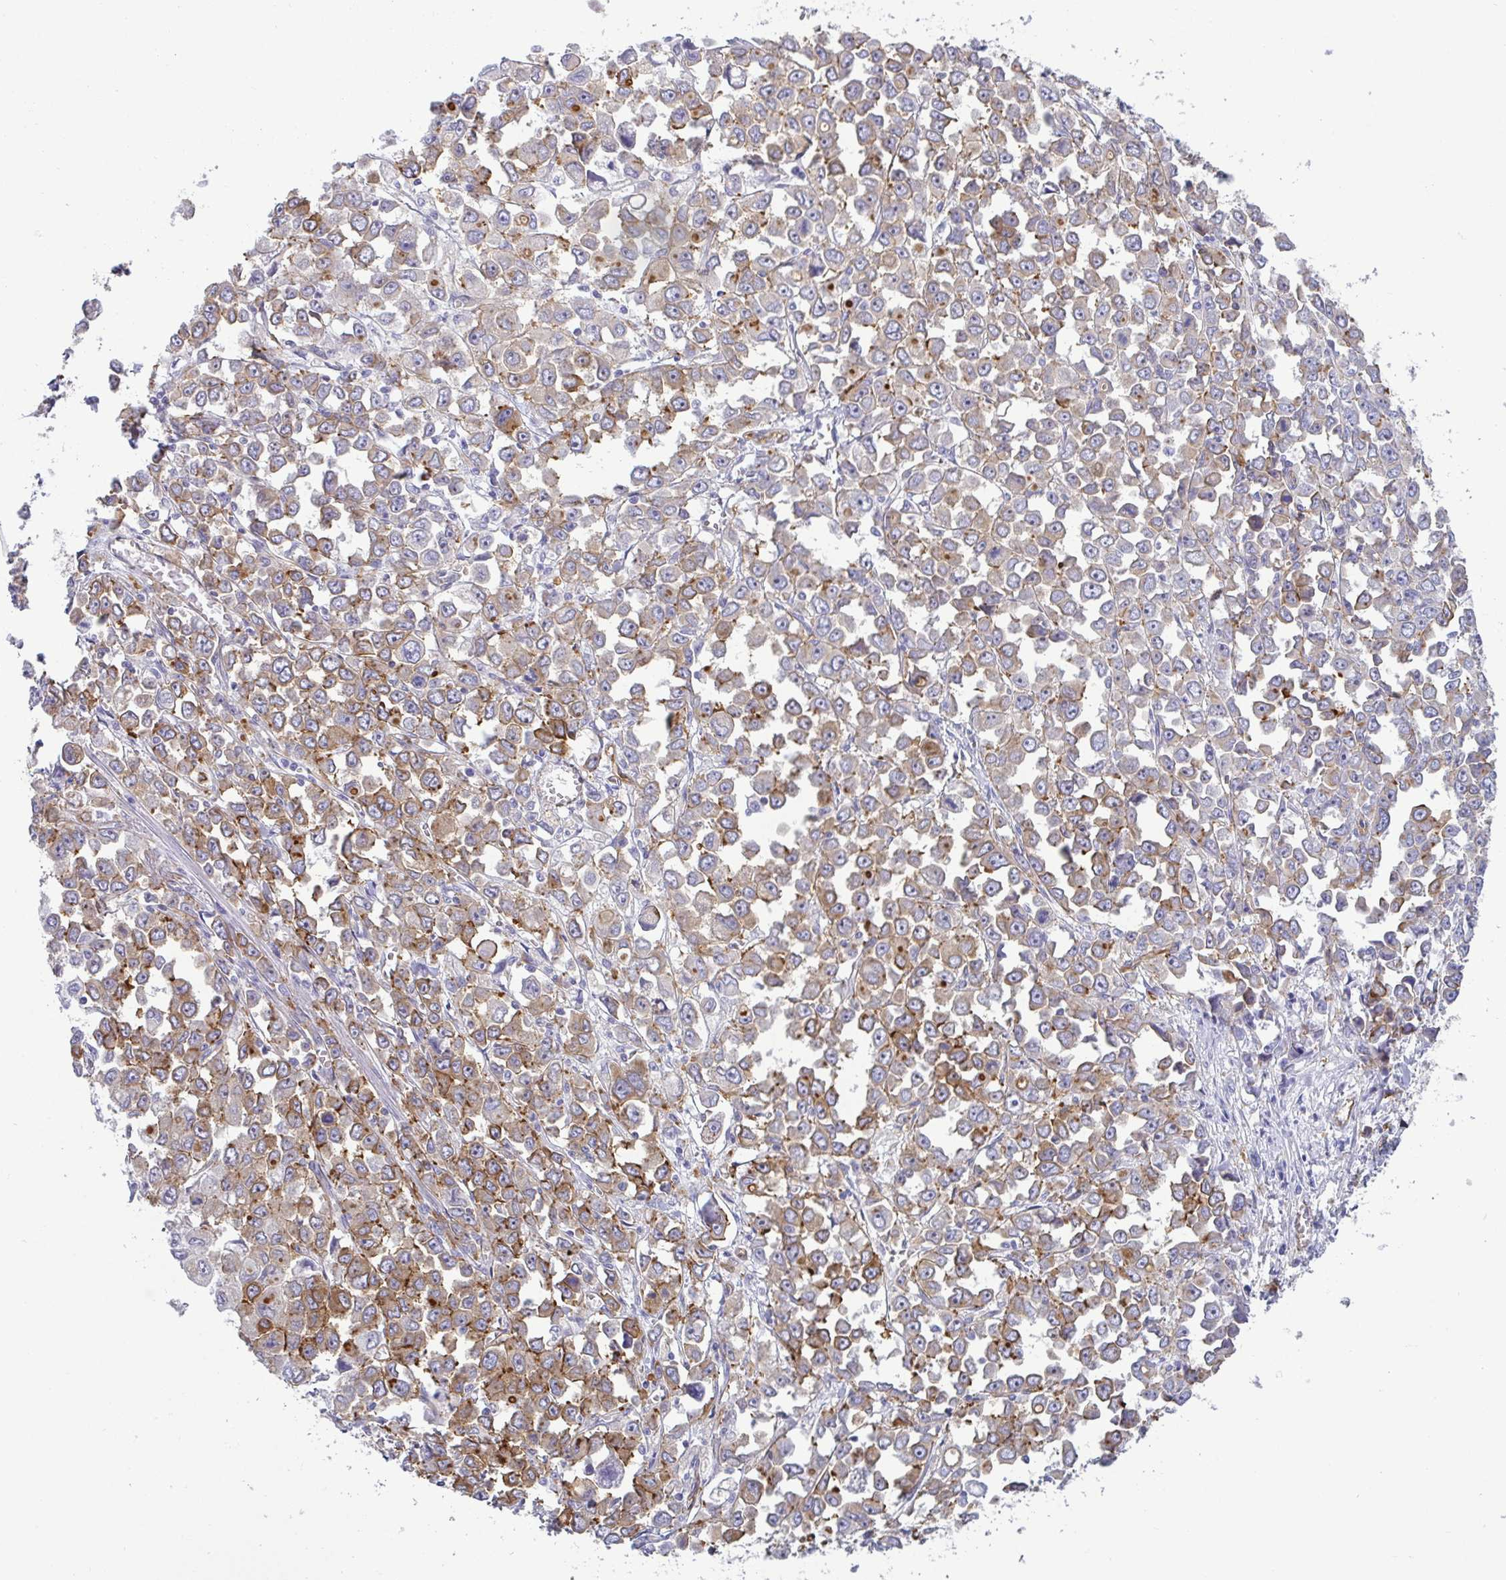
{"staining": {"intensity": "weak", "quantity": ">75%", "location": "cytoplasmic/membranous"}, "tissue": "stomach cancer", "cell_type": "Tumor cells", "image_type": "cancer", "snomed": [{"axis": "morphology", "description": "Adenocarcinoma, NOS"}, {"axis": "topography", "description": "Stomach, upper"}], "caption": "Immunohistochemistry of stomach cancer (adenocarcinoma) exhibits low levels of weak cytoplasmic/membranous staining in approximately >75% of tumor cells. Nuclei are stained in blue.", "gene": "LIMA1", "patient": {"sex": "male", "age": 70}}